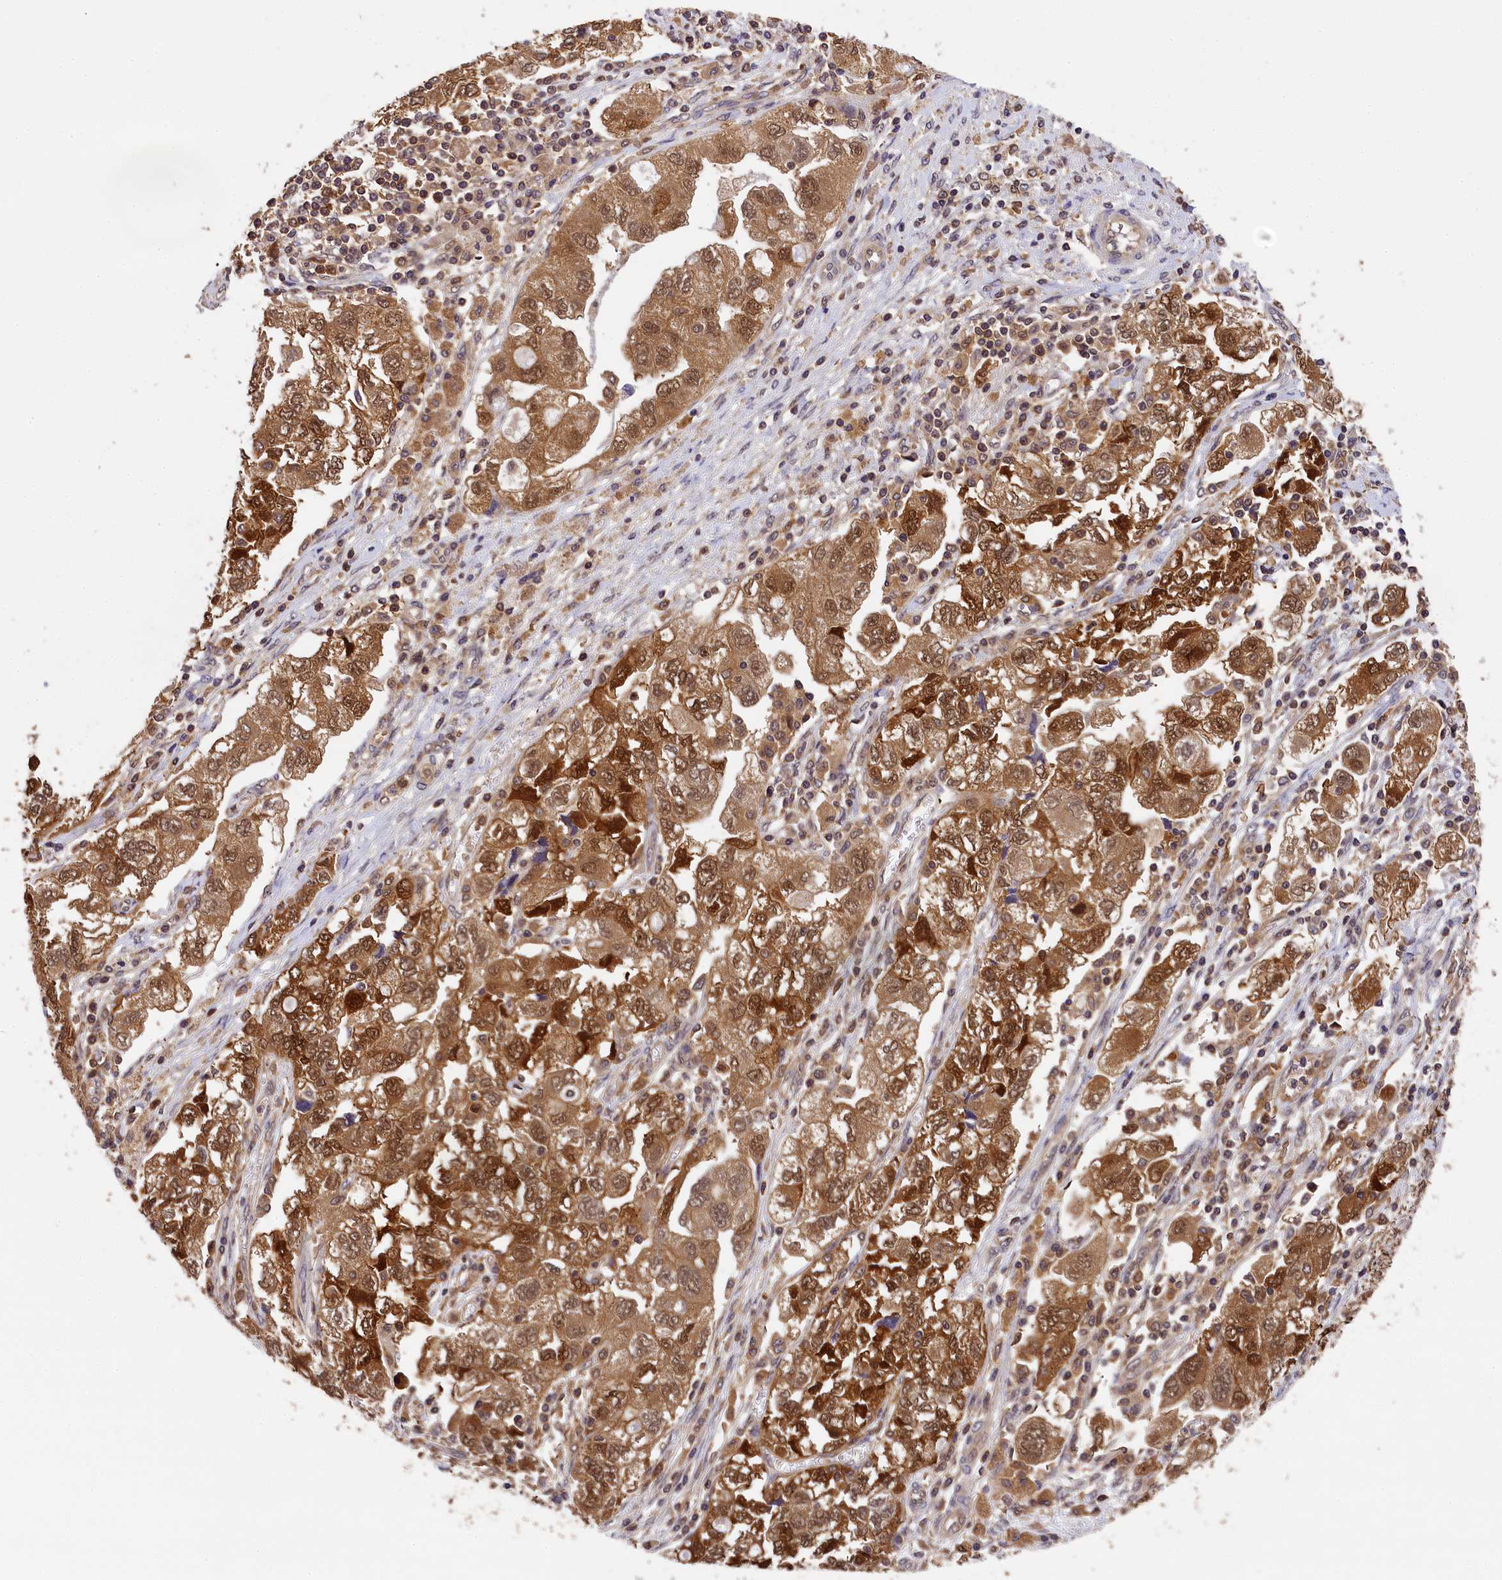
{"staining": {"intensity": "moderate", "quantity": ">75%", "location": "cytoplasmic/membranous,nuclear"}, "tissue": "ovarian cancer", "cell_type": "Tumor cells", "image_type": "cancer", "snomed": [{"axis": "morphology", "description": "Carcinoma, NOS"}, {"axis": "morphology", "description": "Cystadenocarcinoma, serous, NOS"}, {"axis": "topography", "description": "Ovary"}], "caption": "Immunohistochemical staining of human ovarian cancer exhibits moderate cytoplasmic/membranous and nuclear protein staining in approximately >75% of tumor cells. (DAB (3,3'-diaminobenzidine) IHC, brown staining for protein, blue staining for nuclei).", "gene": "EIF6", "patient": {"sex": "female", "age": 69}}